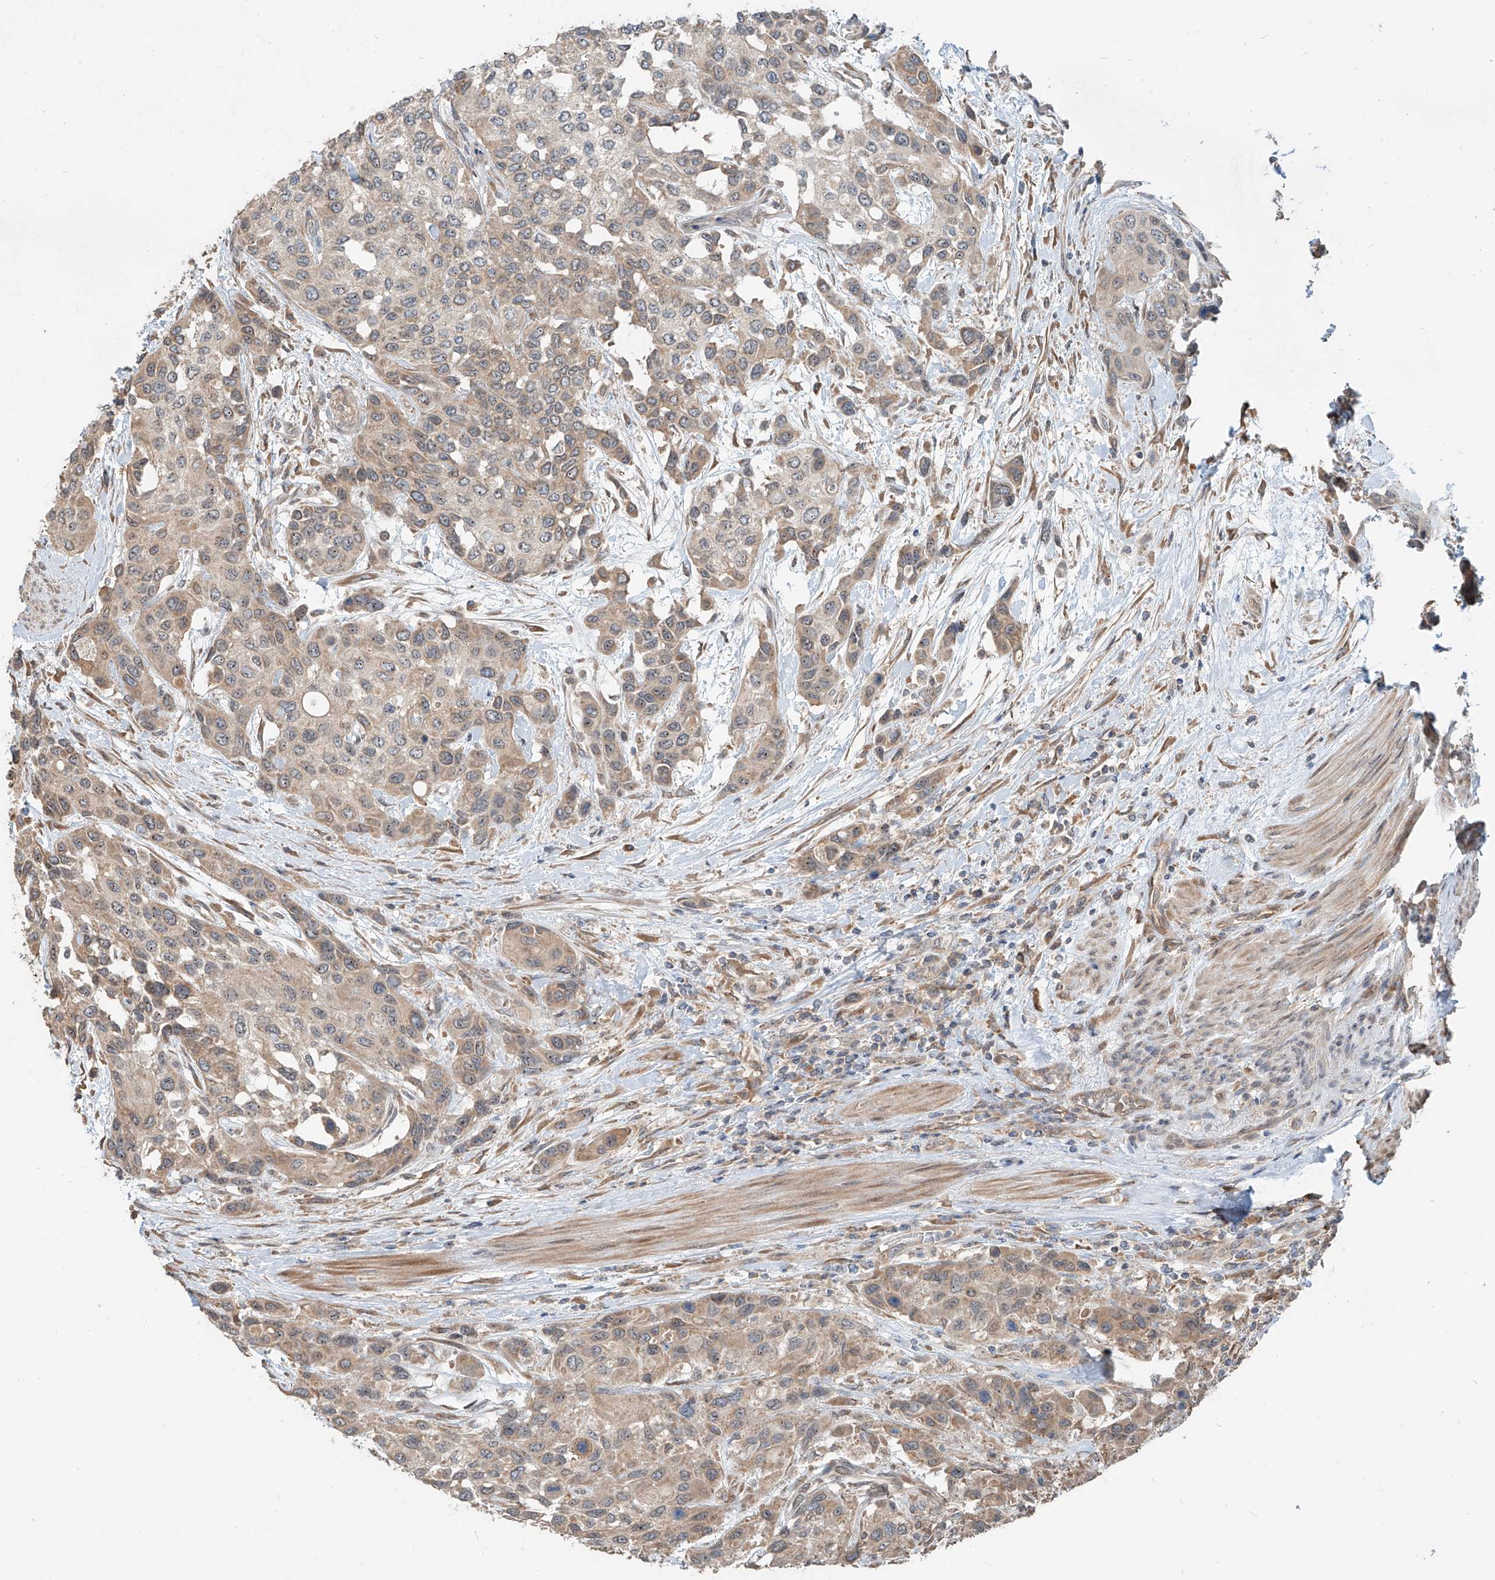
{"staining": {"intensity": "weak", "quantity": ">75%", "location": "cytoplasmic/membranous"}, "tissue": "urothelial cancer", "cell_type": "Tumor cells", "image_type": "cancer", "snomed": [{"axis": "morphology", "description": "Normal tissue, NOS"}, {"axis": "morphology", "description": "Urothelial carcinoma, High grade"}, {"axis": "topography", "description": "Vascular tissue"}, {"axis": "topography", "description": "Urinary bladder"}], "caption": "Immunohistochemical staining of high-grade urothelial carcinoma shows weak cytoplasmic/membranous protein expression in about >75% of tumor cells.", "gene": "STX19", "patient": {"sex": "female", "age": 56}}